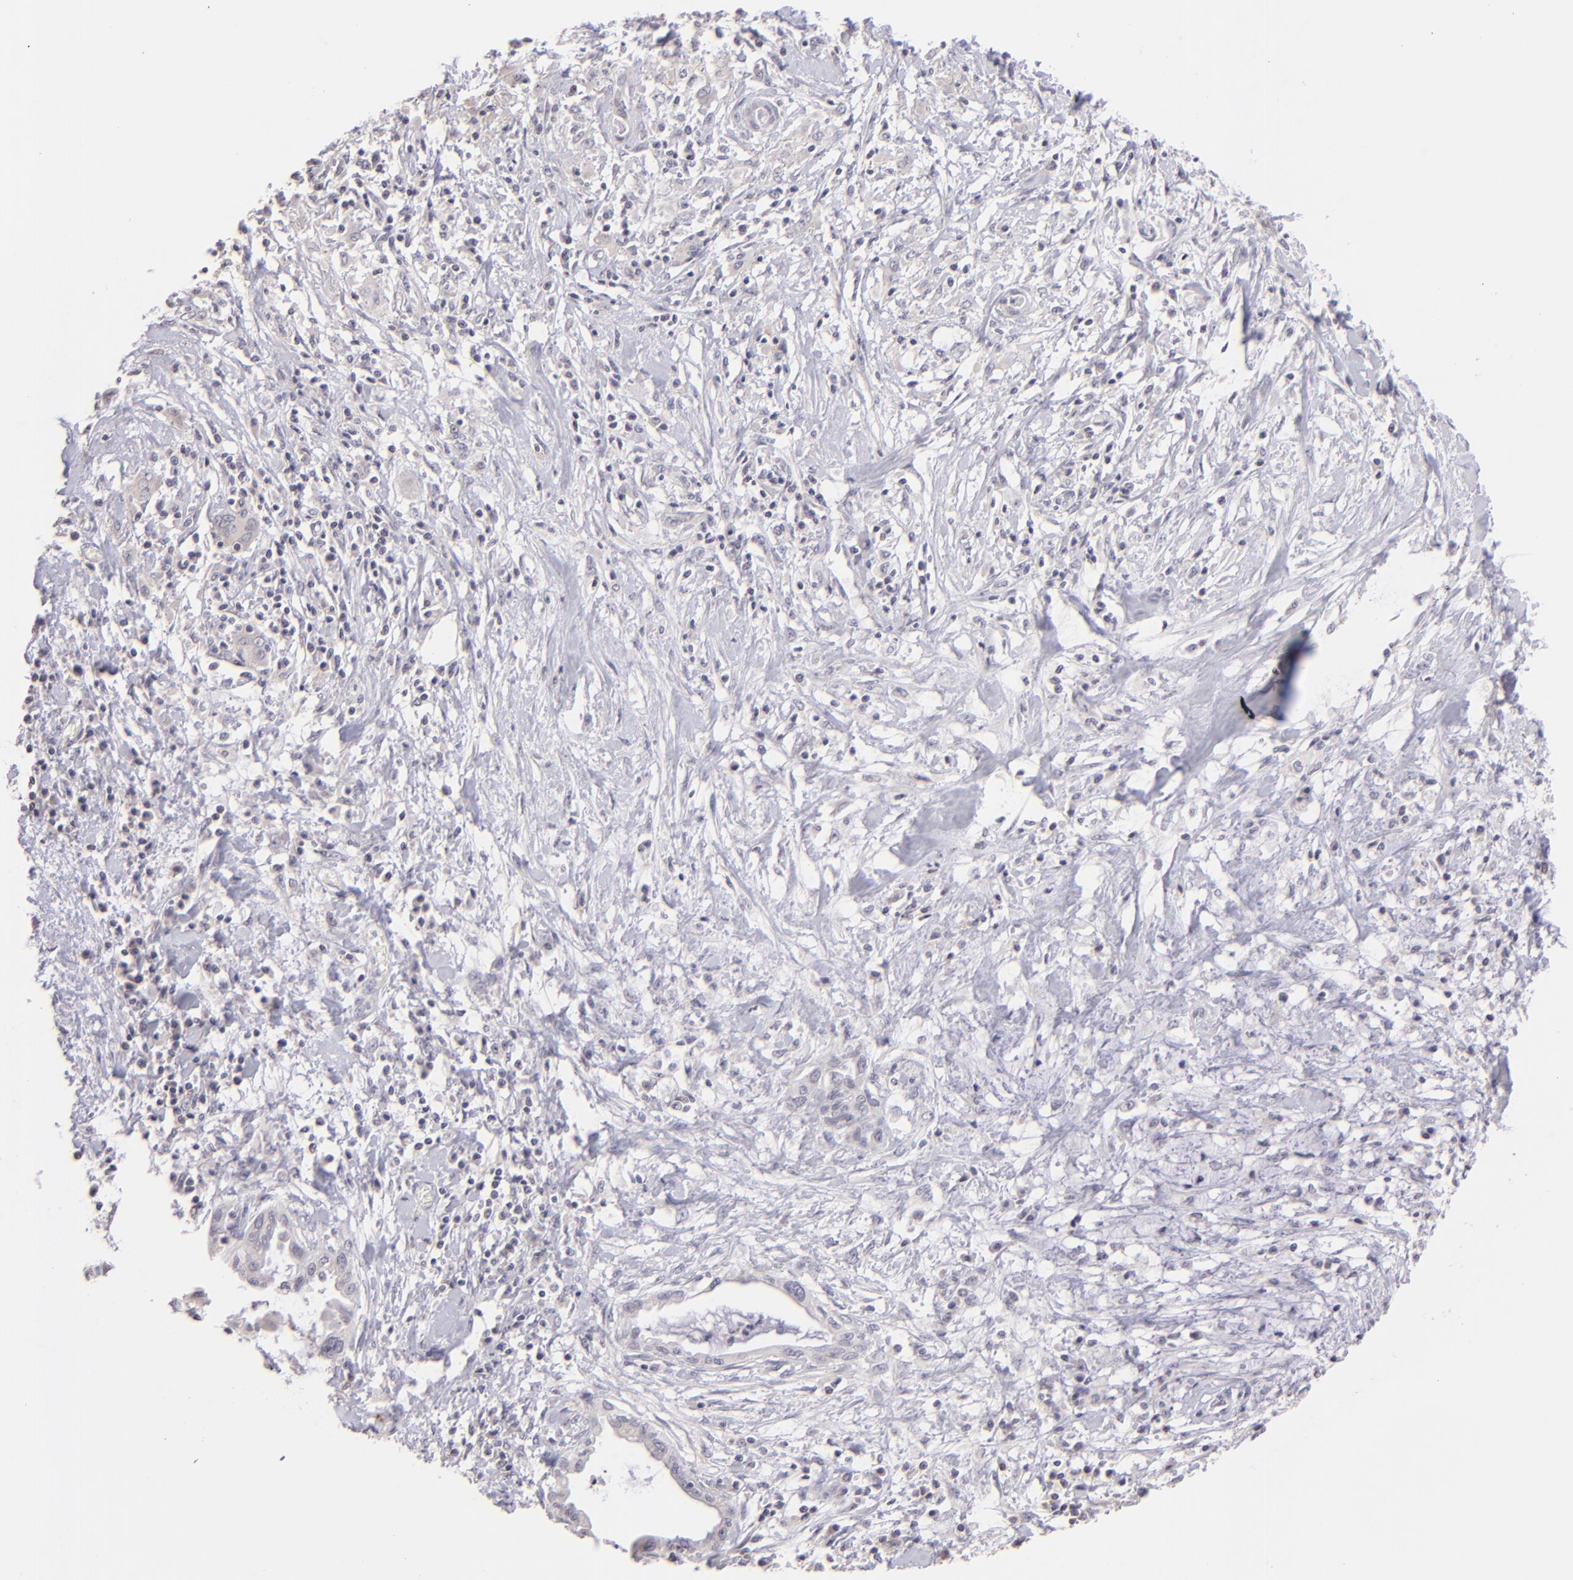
{"staining": {"intensity": "negative", "quantity": "none", "location": "none"}, "tissue": "pancreatic cancer", "cell_type": "Tumor cells", "image_type": "cancer", "snomed": [{"axis": "morphology", "description": "Adenocarcinoma, NOS"}, {"axis": "topography", "description": "Pancreas"}], "caption": "This is an IHC histopathology image of human pancreatic cancer. There is no positivity in tumor cells.", "gene": "MAGEA1", "patient": {"sex": "female", "age": 64}}